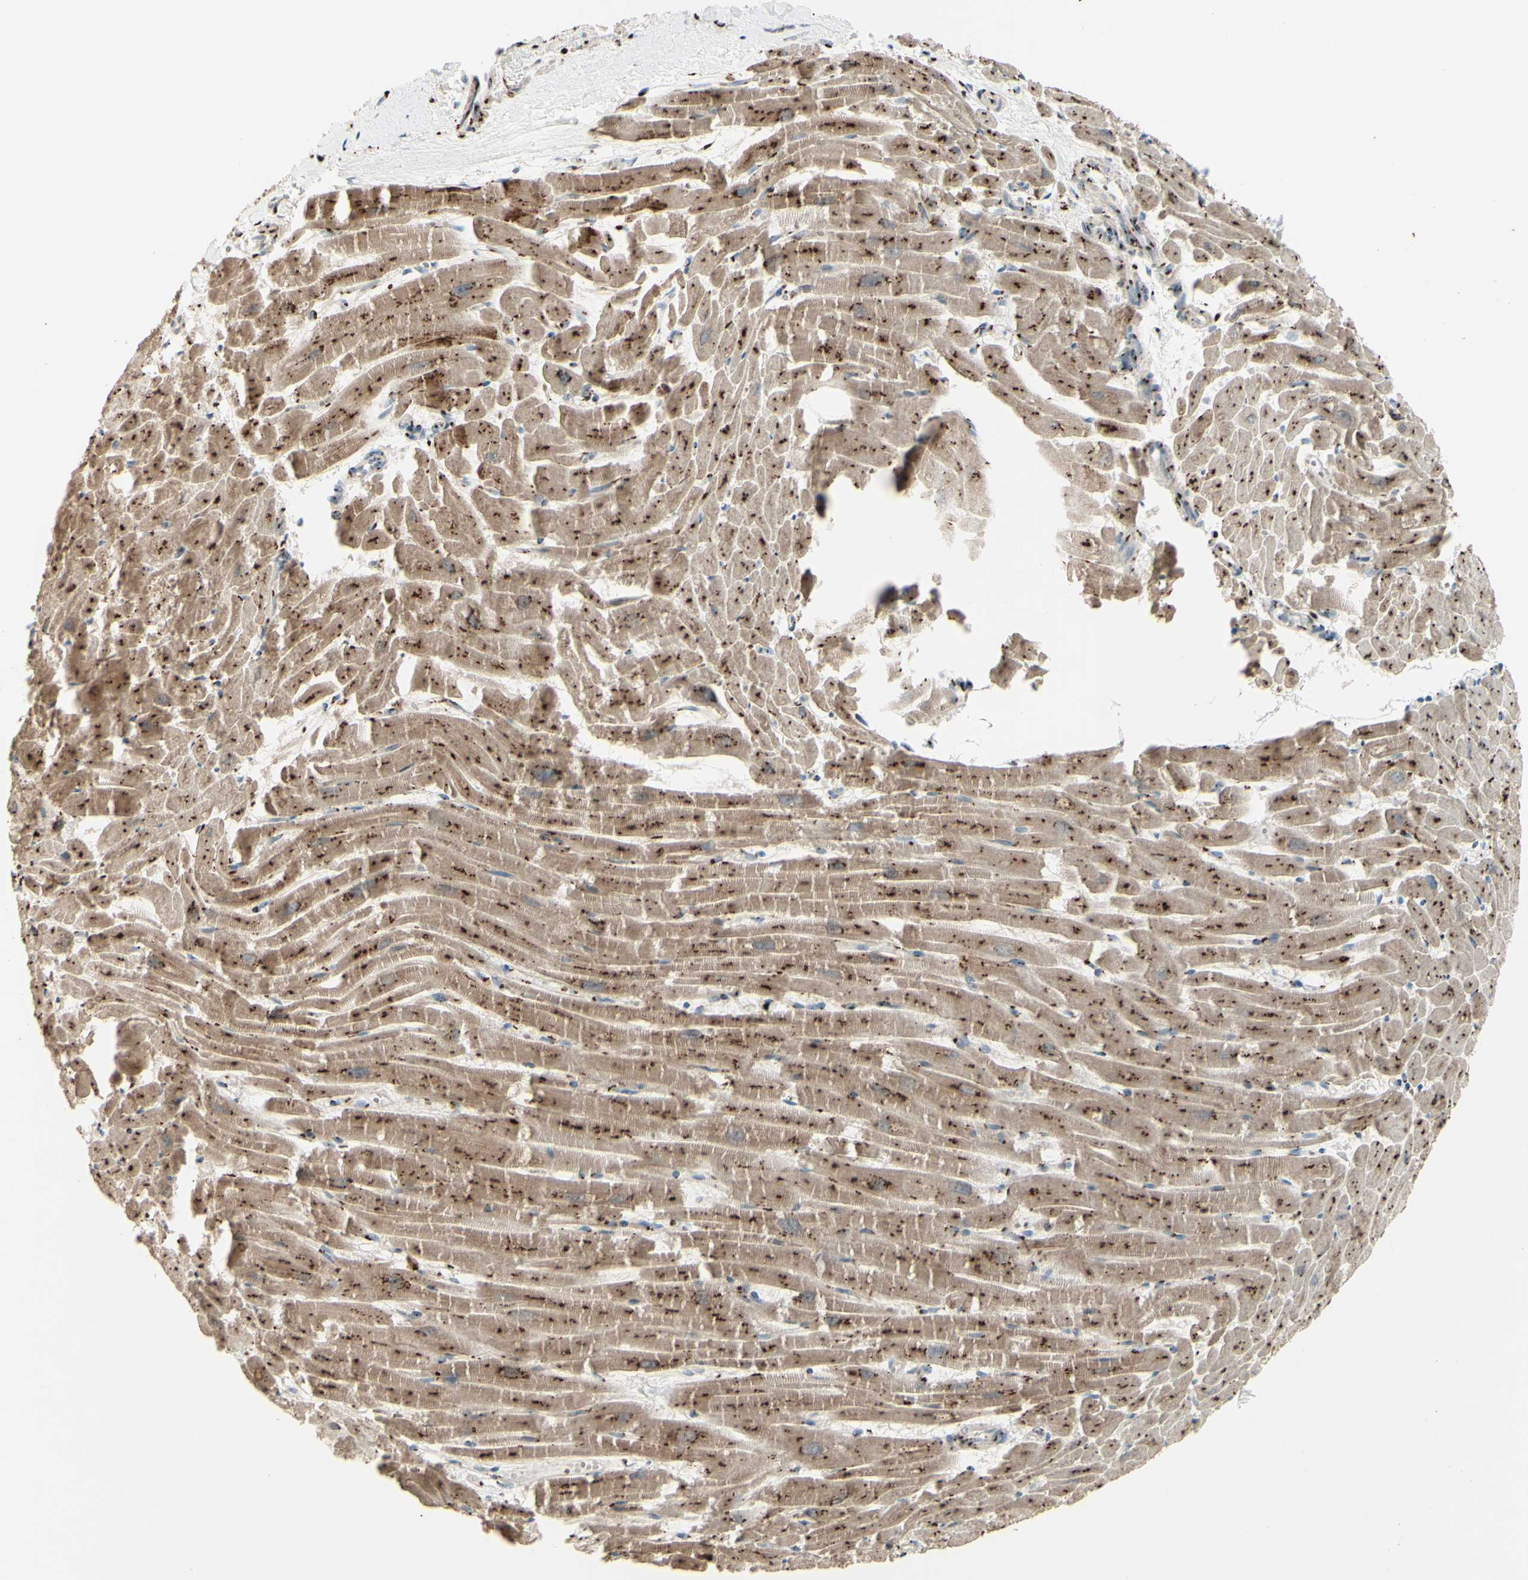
{"staining": {"intensity": "moderate", "quantity": ">75%", "location": "cytoplasmic/membranous"}, "tissue": "heart muscle", "cell_type": "Cardiomyocytes", "image_type": "normal", "snomed": [{"axis": "morphology", "description": "Normal tissue, NOS"}, {"axis": "topography", "description": "Heart"}], "caption": "Immunohistochemistry of normal human heart muscle reveals medium levels of moderate cytoplasmic/membranous expression in about >75% of cardiomyocytes.", "gene": "BPNT2", "patient": {"sex": "female", "age": 19}}